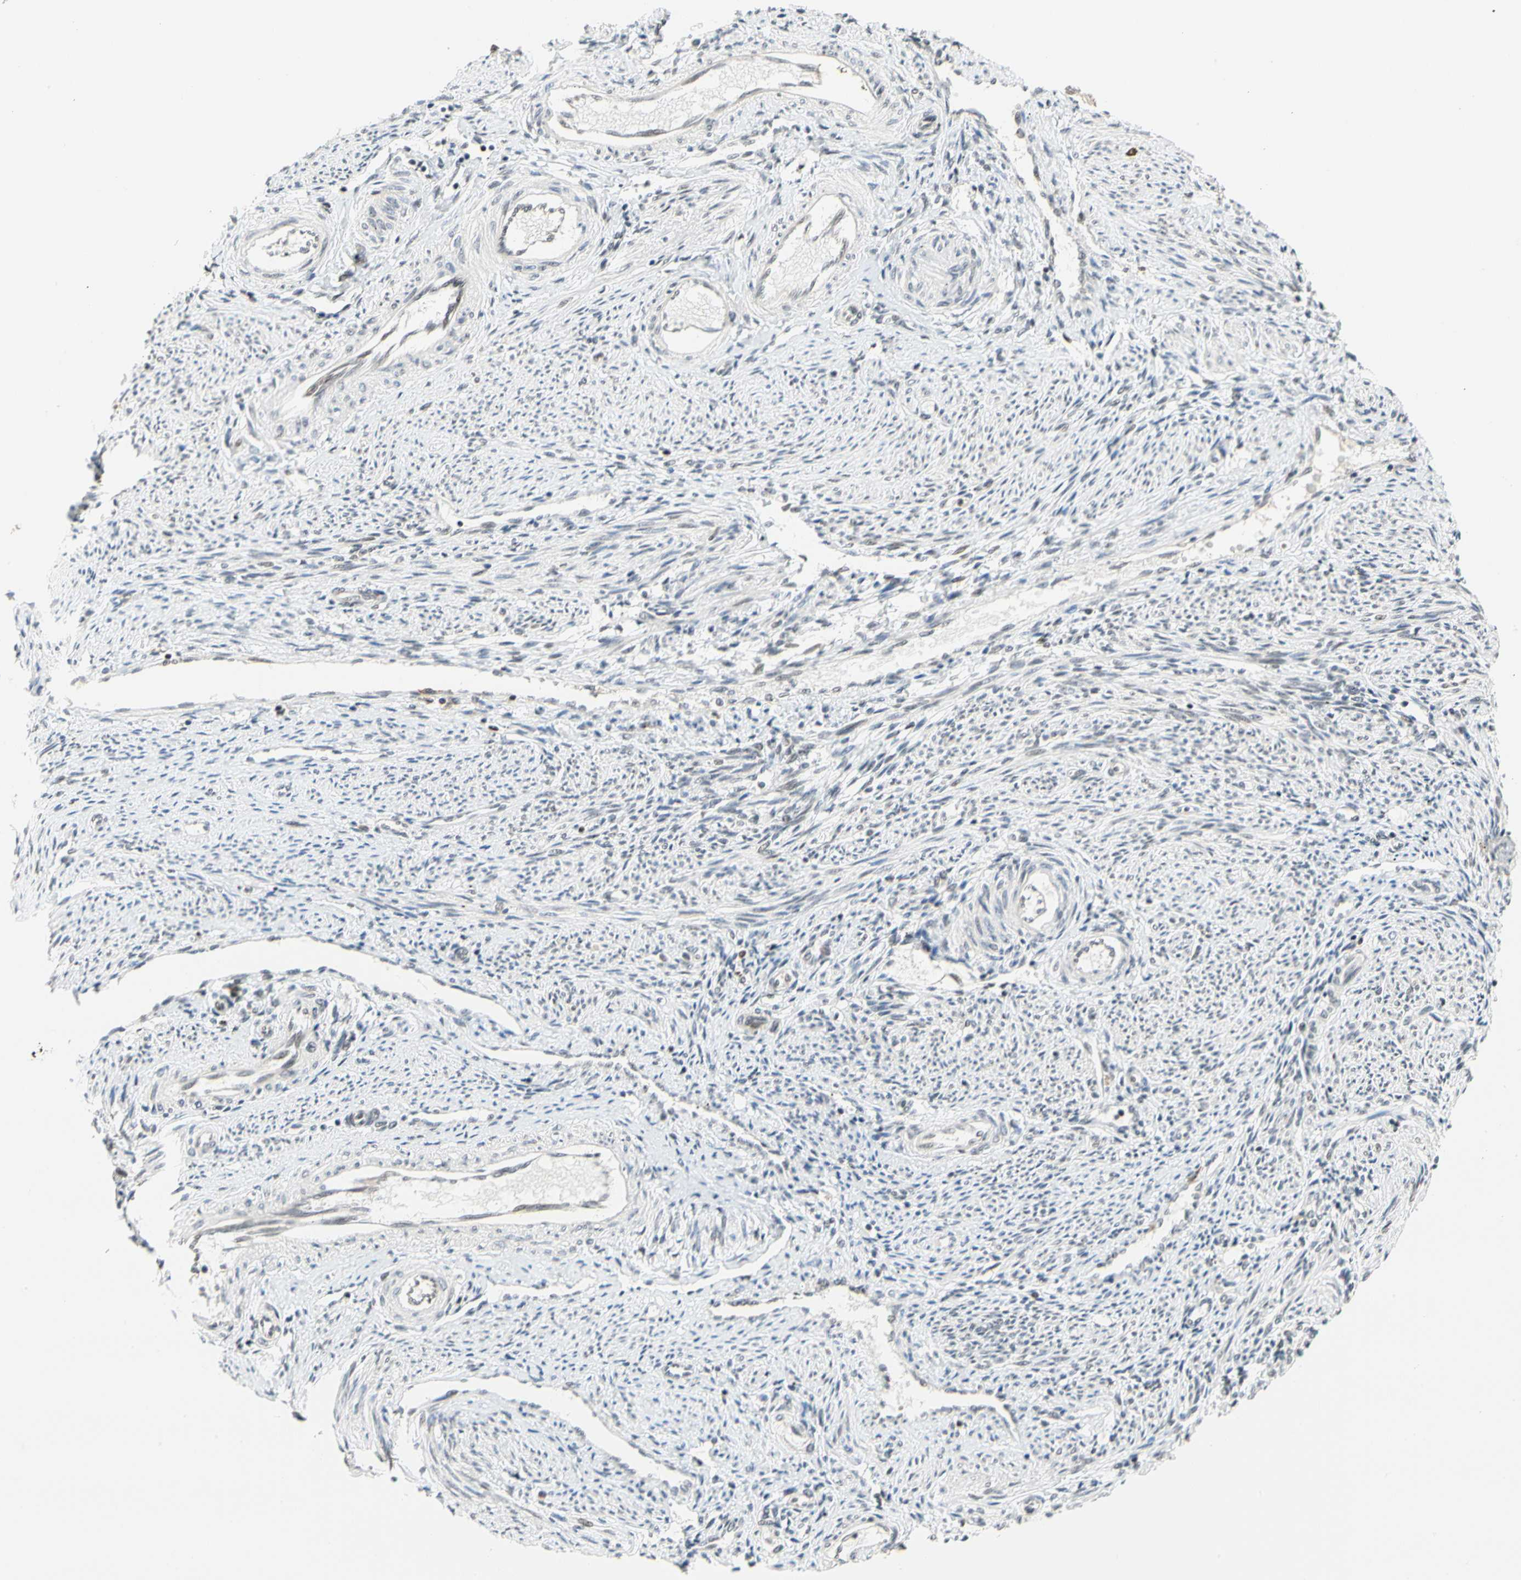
{"staining": {"intensity": "moderate", "quantity": ">75%", "location": "nuclear"}, "tissue": "endometrium", "cell_type": "Cells in endometrial stroma", "image_type": "normal", "snomed": [{"axis": "morphology", "description": "Normal tissue, NOS"}, {"axis": "topography", "description": "Endometrium"}], "caption": "Unremarkable endometrium exhibits moderate nuclear staining in about >75% of cells in endometrial stroma.", "gene": "ZSCAN16", "patient": {"sex": "female", "age": 42}}